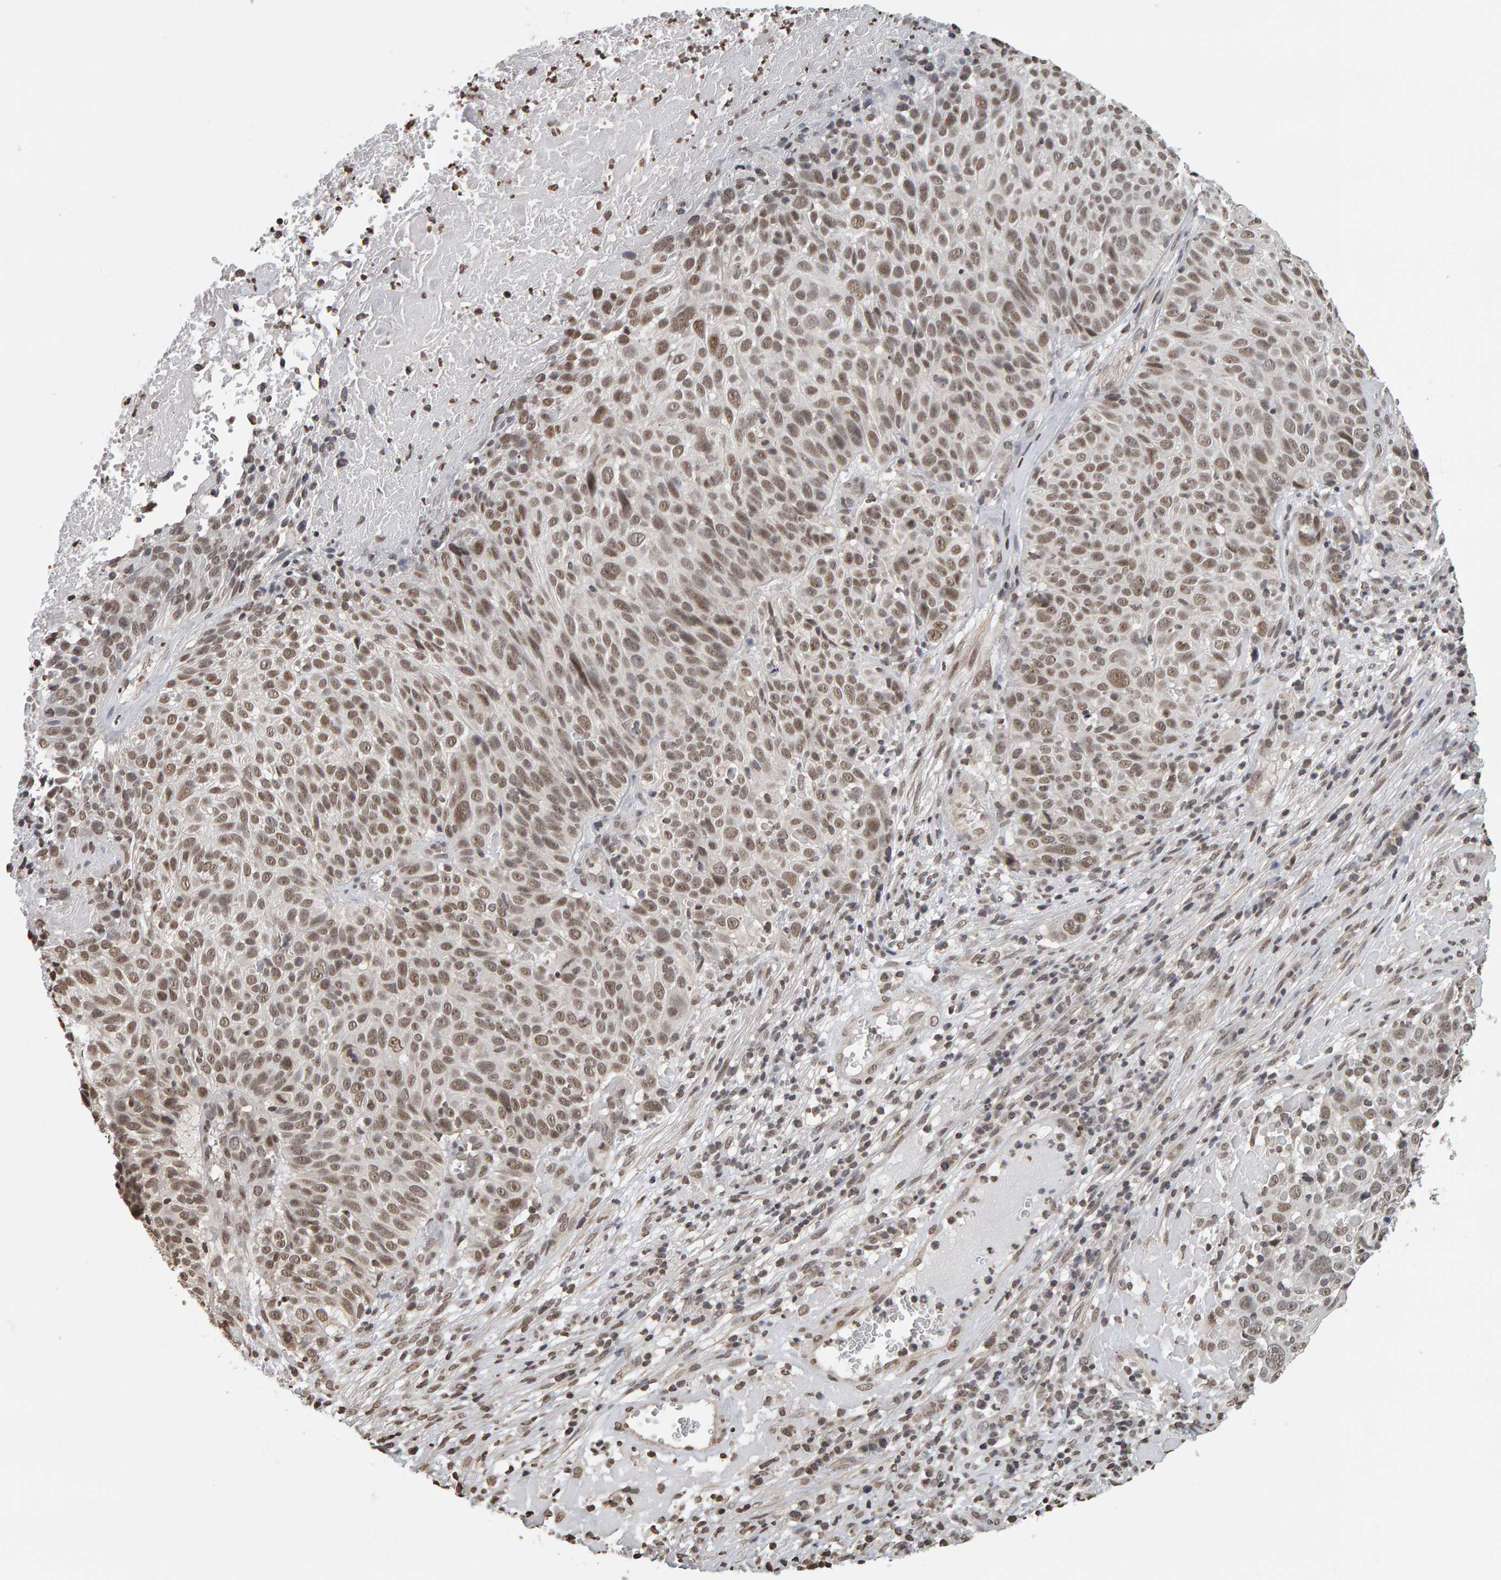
{"staining": {"intensity": "moderate", "quantity": ">75%", "location": "nuclear"}, "tissue": "cervical cancer", "cell_type": "Tumor cells", "image_type": "cancer", "snomed": [{"axis": "morphology", "description": "Squamous cell carcinoma, NOS"}, {"axis": "topography", "description": "Cervix"}], "caption": "Brown immunohistochemical staining in squamous cell carcinoma (cervical) shows moderate nuclear expression in approximately >75% of tumor cells. The protein of interest is stained brown, and the nuclei are stained in blue (DAB (3,3'-diaminobenzidine) IHC with brightfield microscopy, high magnification).", "gene": "AFF4", "patient": {"sex": "female", "age": 74}}